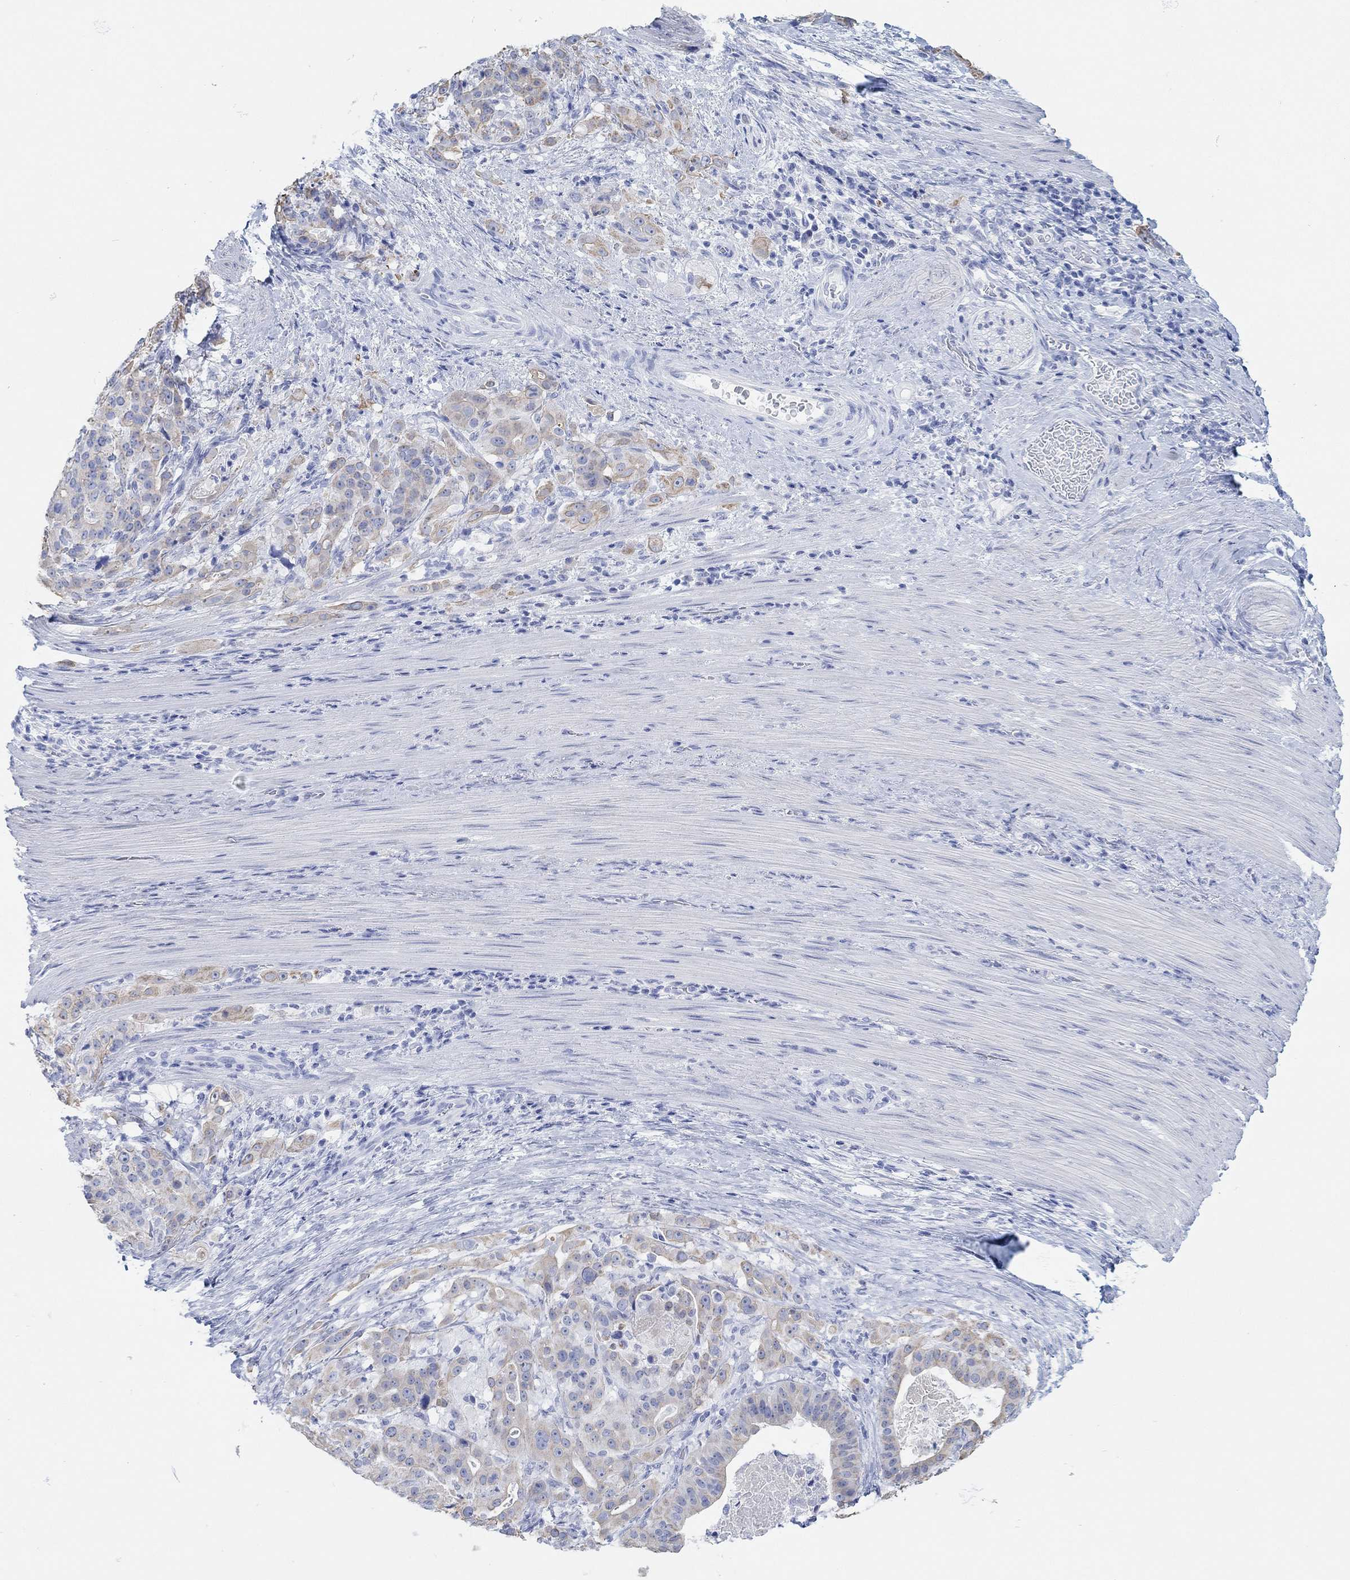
{"staining": {"intensity": "weak", "quantity": "25%-75%", "location": "cytoplasmic/membranous"}, "tissue": "stomach cancer", "cell_type": "Tumor cells", "image_type": "cancer", "snomed": [{"axis": "morphology", "description": "Adenocarcinoma, NOS"}, {"axis": "topography", "description": "Stomach"}], "caption": "Human stomach adenocarcinoma stained with a protein marker displays weak staining in tumor cells.", "gene": "AK8", "patient": {"sex": "male", "age": 48}}